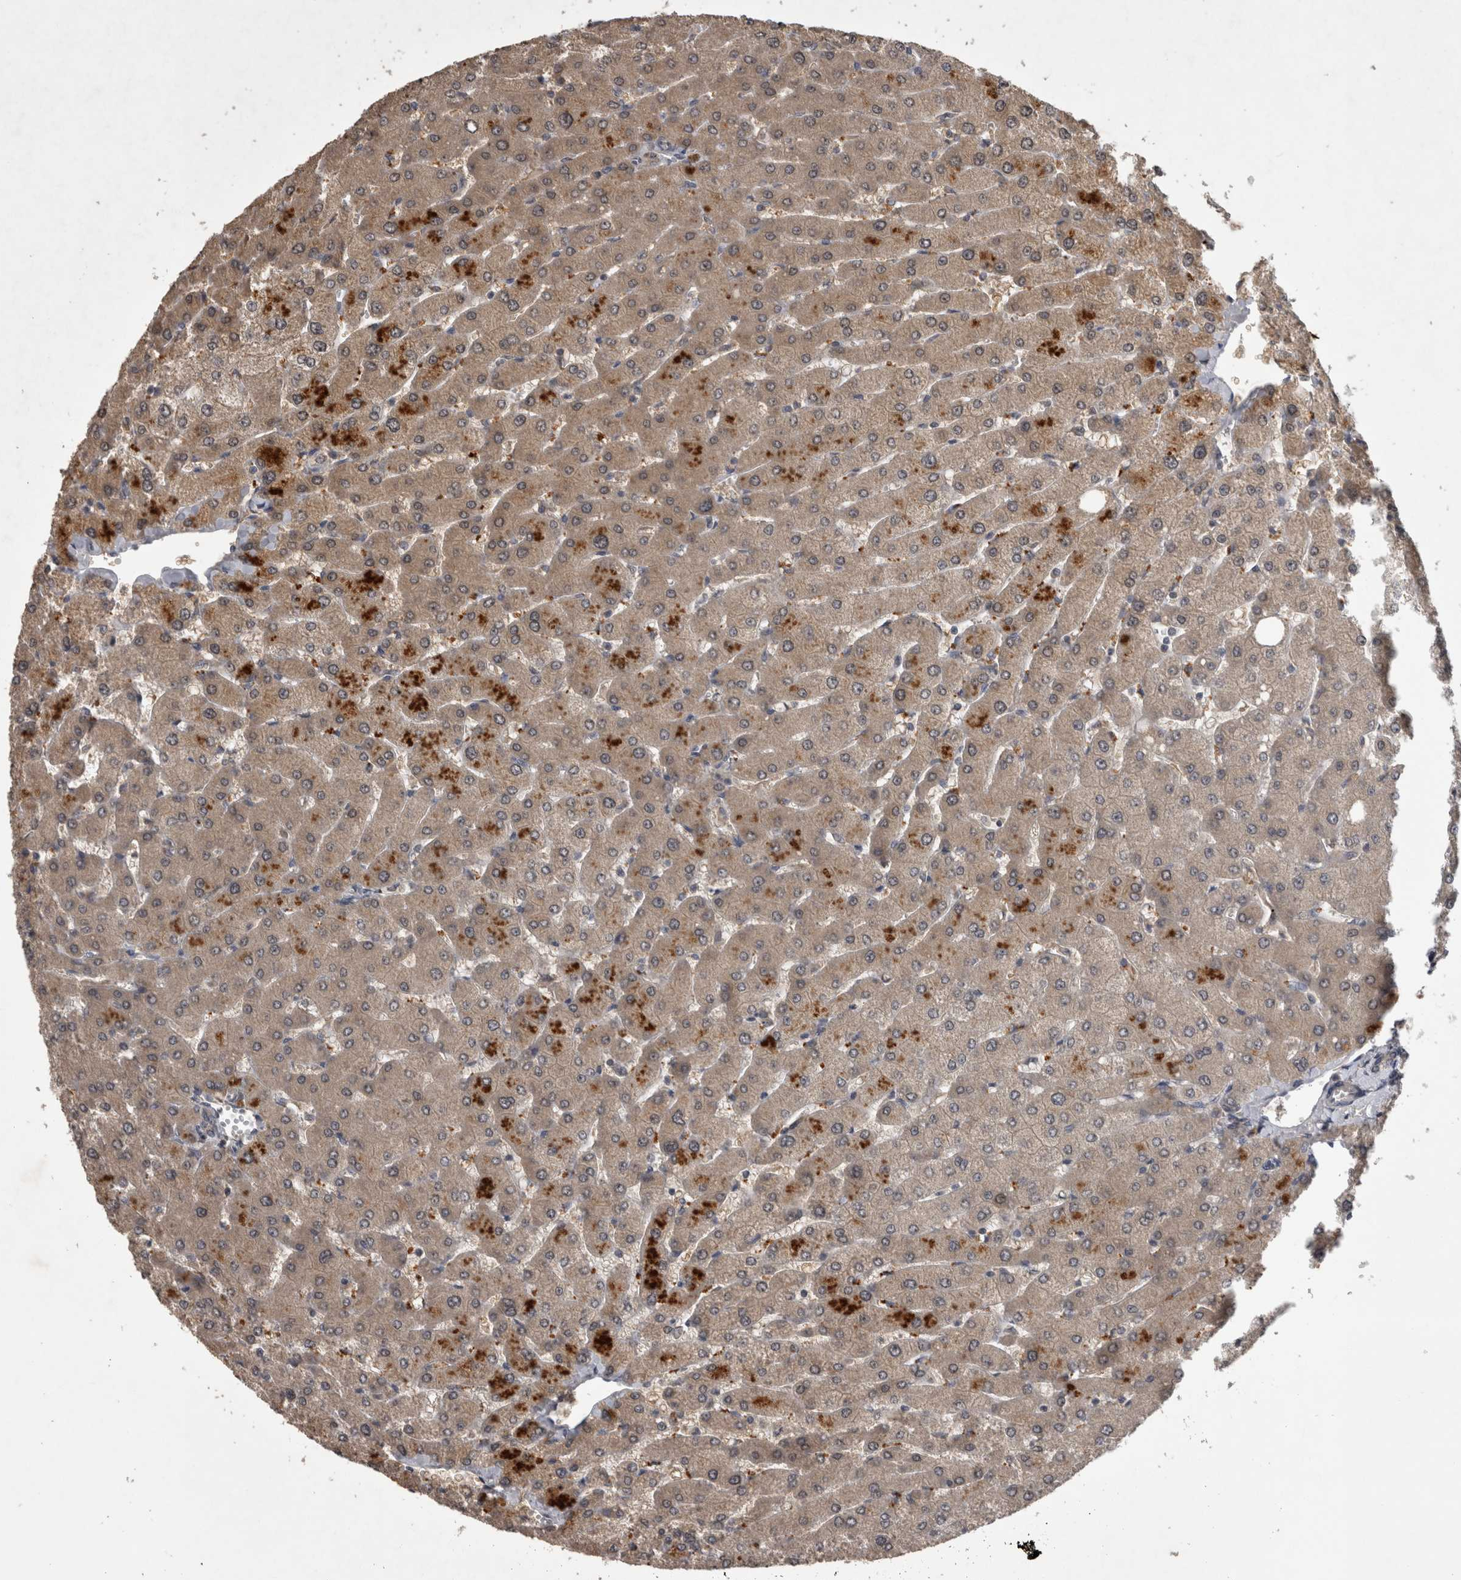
{"staining": {"intensity": "weak", "quantity": "<25%", "location": "cytoplasmic/membranous"}, "tissue": "liver", "cell_type": "Cholangiocytes", "image_type": "normal", "snomed": [{"axis": "morphology", "description": "Normal tissue, NOS"}, {"axis": "topography", "description": "Liver"}], "caption": "Cholangiocytes show no significant protein positivity in benign liver. Brightfield microscopy of immunohistochemistry stained with DAB (brown) and hematoxylin (blue), captured at high magnification.", "gene": "ZNF114", "patient": {"sex": "male", "age": 55}}